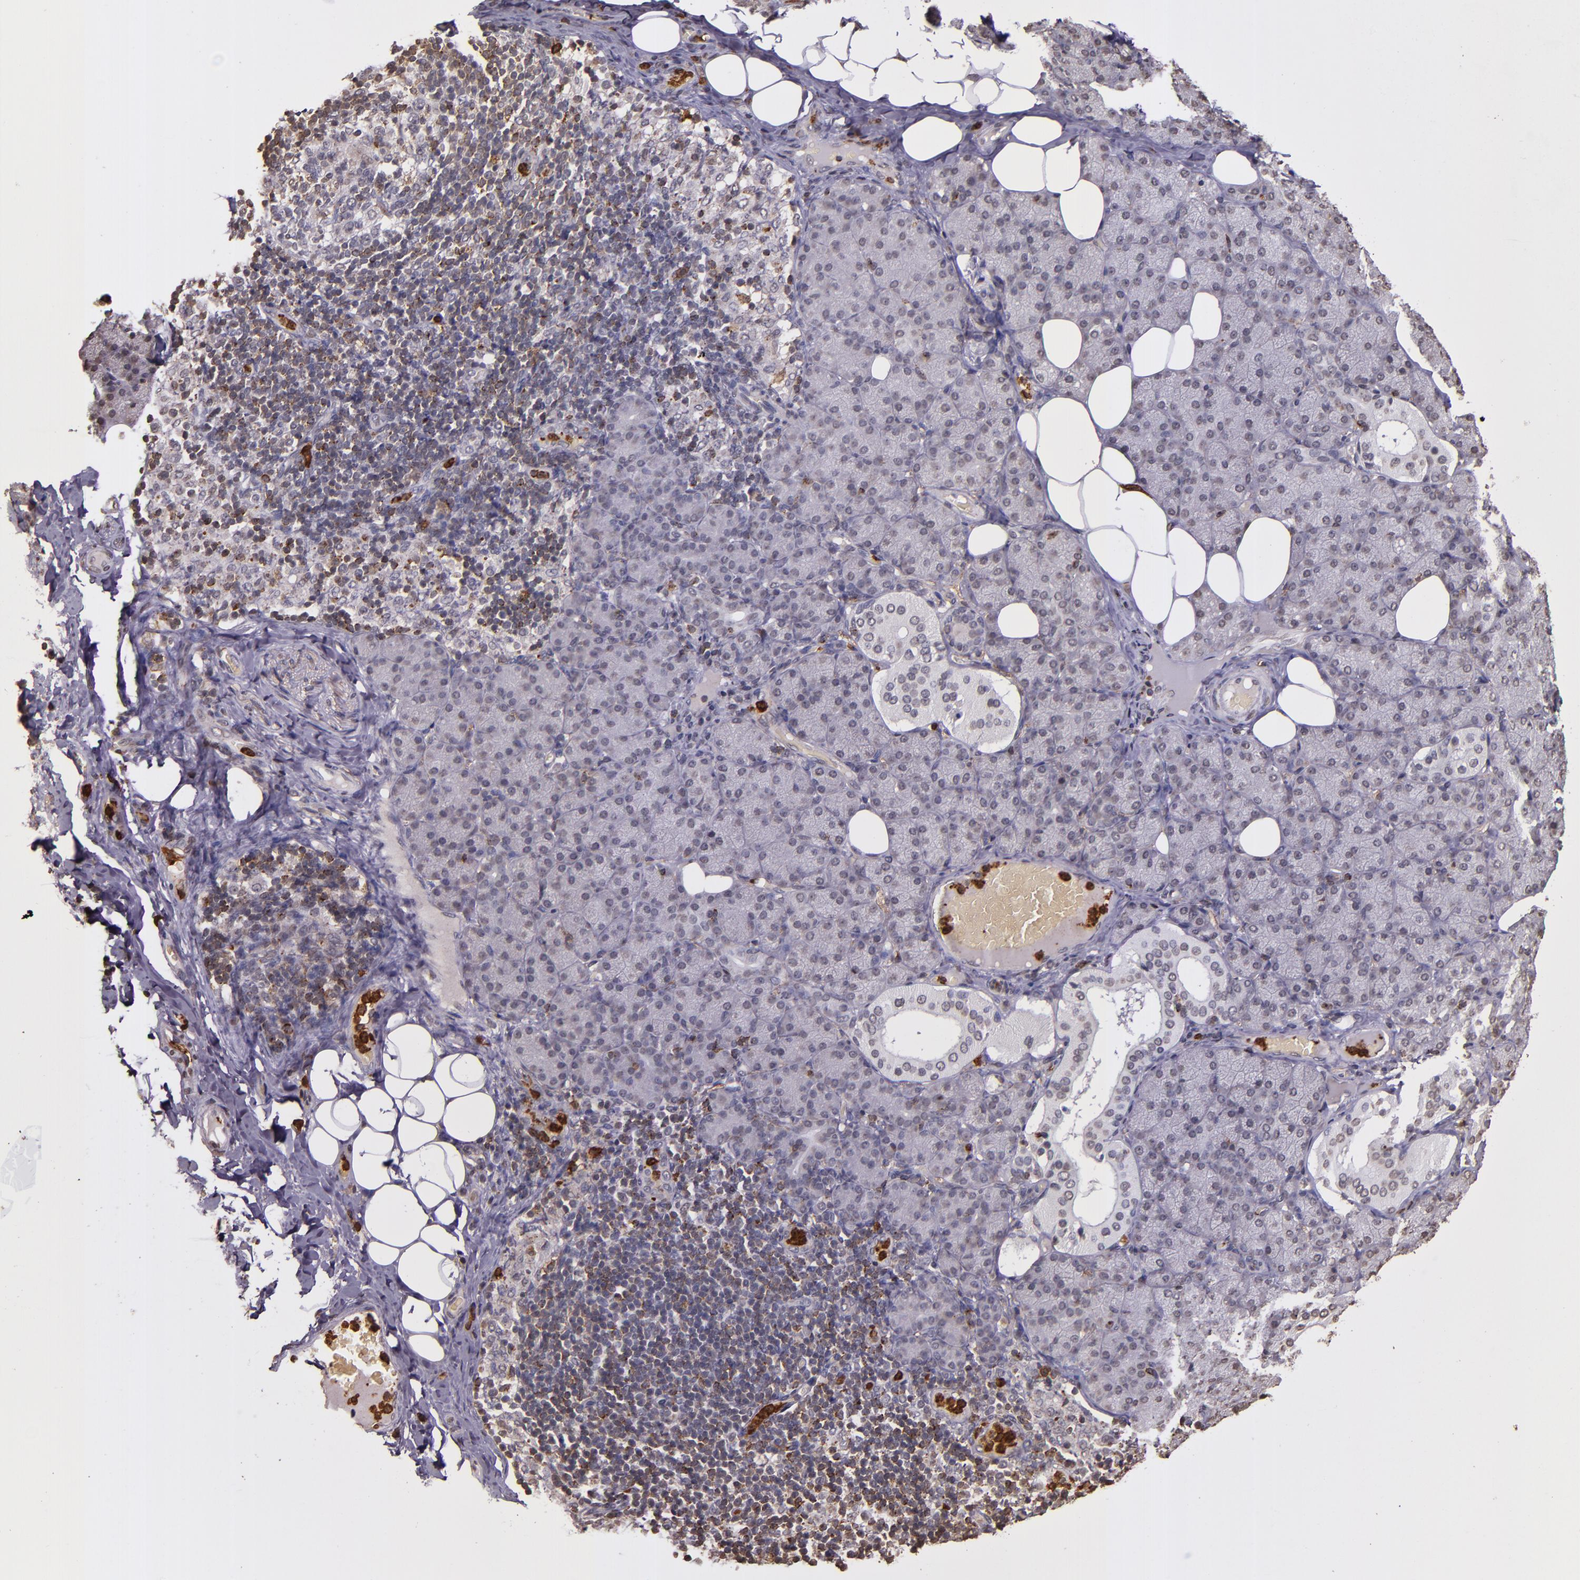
{"staining": {"intensity": "negative", "quantity": "none", "location": "none"}, "tissue": "salivary gland", "cell_type": "Glandular cells", "image_type": "normal", "snomed": [{"axis": "morphology", "description": "Normal tissue, NOS"}, {"axis": "topography", "description": "Lymph node"}, {"axis": "topography", "description": "Salivary gland"}], "caption": "Human salivary gland stained for a protein using immunohistochemistry reveals no staining in glandular cells.", "gene": "SLC2A3", "patient": {"sex": "male", "age": 8}}